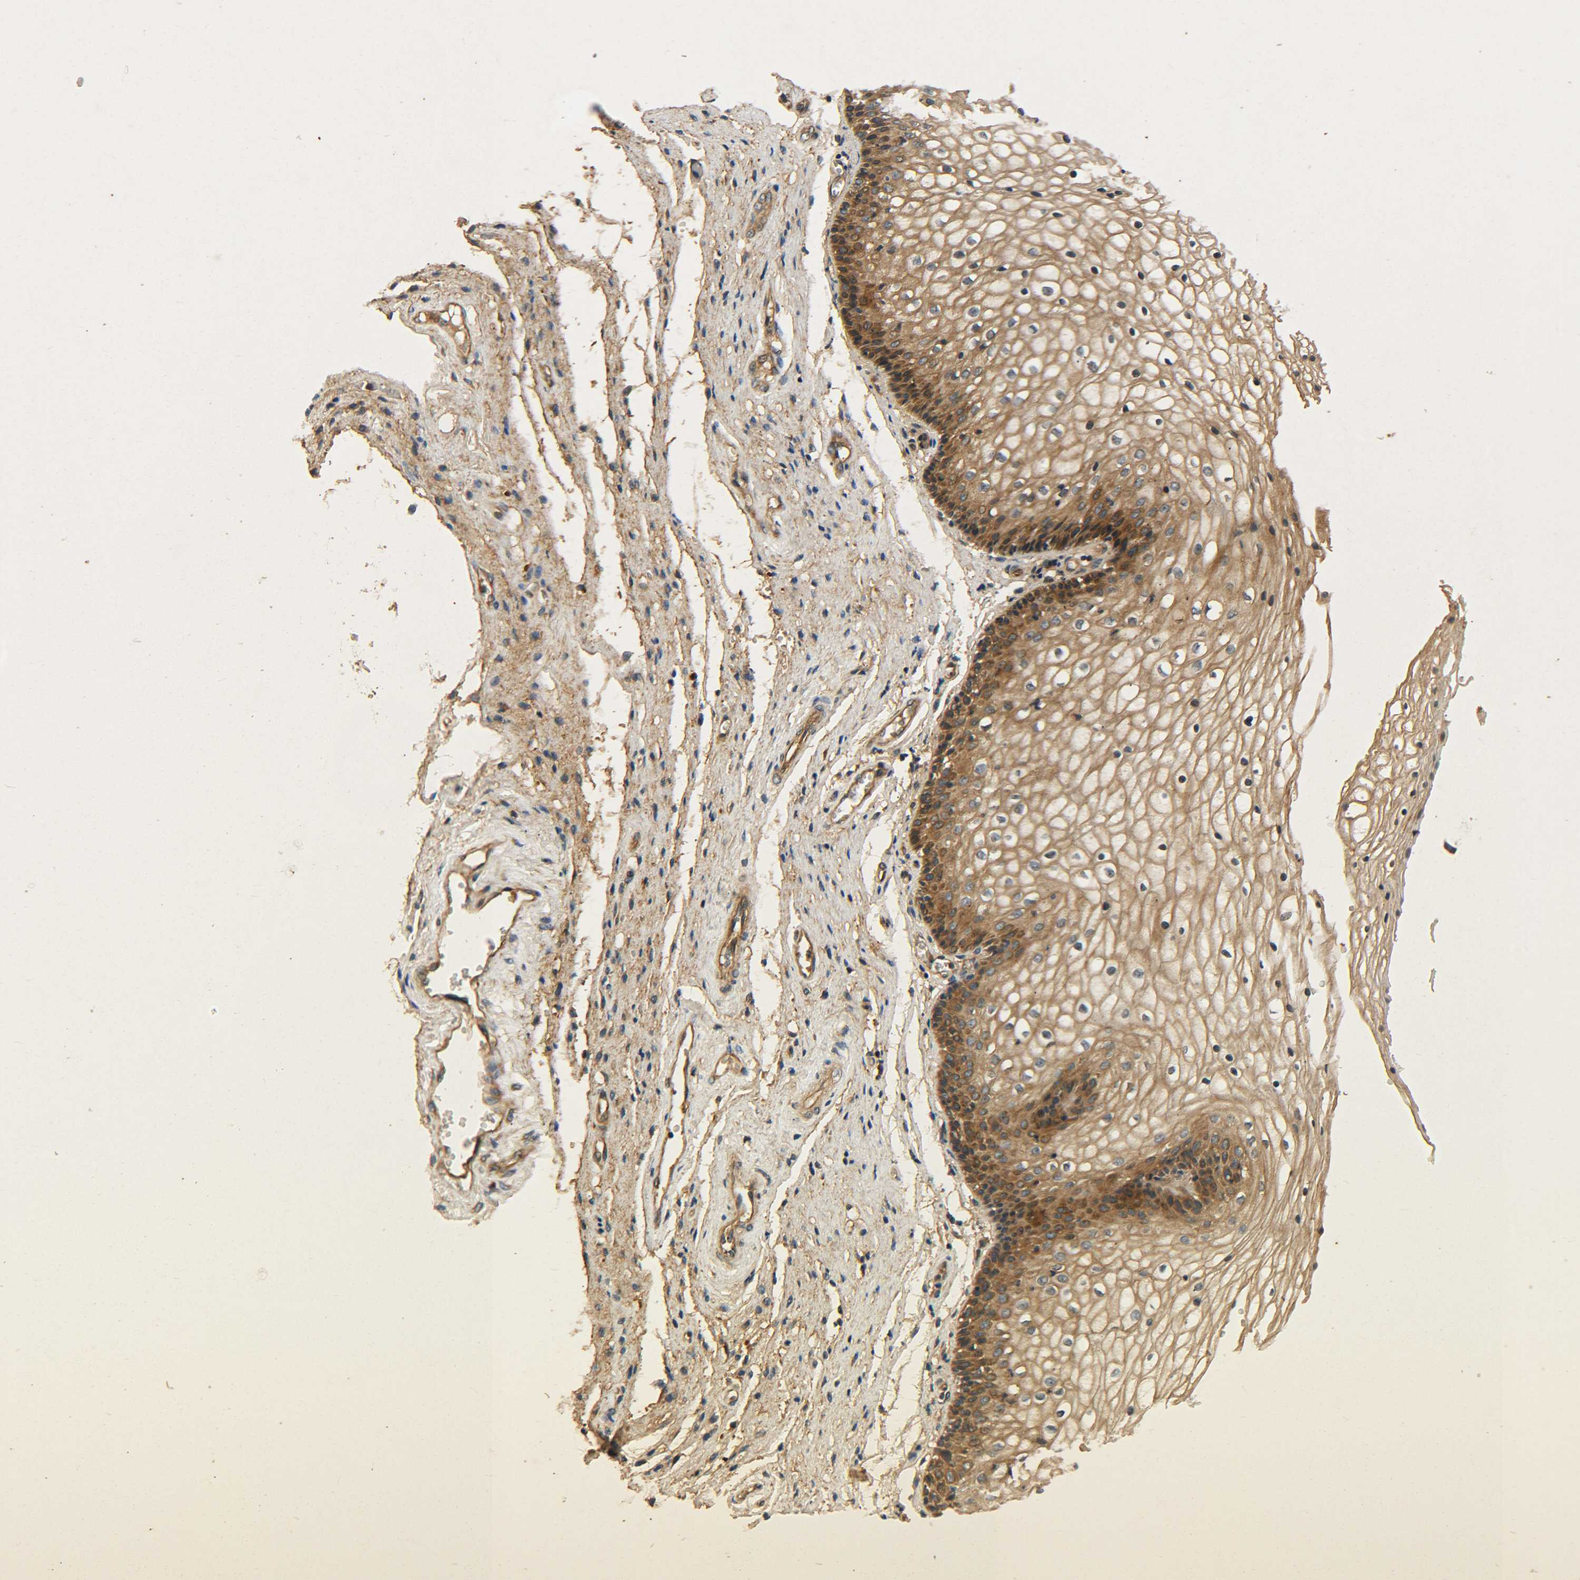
{"staining": {"intensity": "moderate", "quantity": ">75%", "location": "cytoplasmic/membranous"}, "tissue": "vagina", "cell_type": "Squamous epithelial cells", "image_type": "normal", "snomed": [{"axis": "morphology", "description": "Normal tissue, NOS"}, {"axis": "topography", "description": "Vagina"}], "caption": "Immunohistochemistry (IHC) micrograph of benign vagina: vagina stained using IHC displays medium levels of moderate protein expression localized specifically in the cytoplasmic/membranous of squamous epithelial cells, appearing as a cytoplasmic/membranous brown color.", "gene": "LRCH3", "patient": {"sex": "female", "age": 34}}